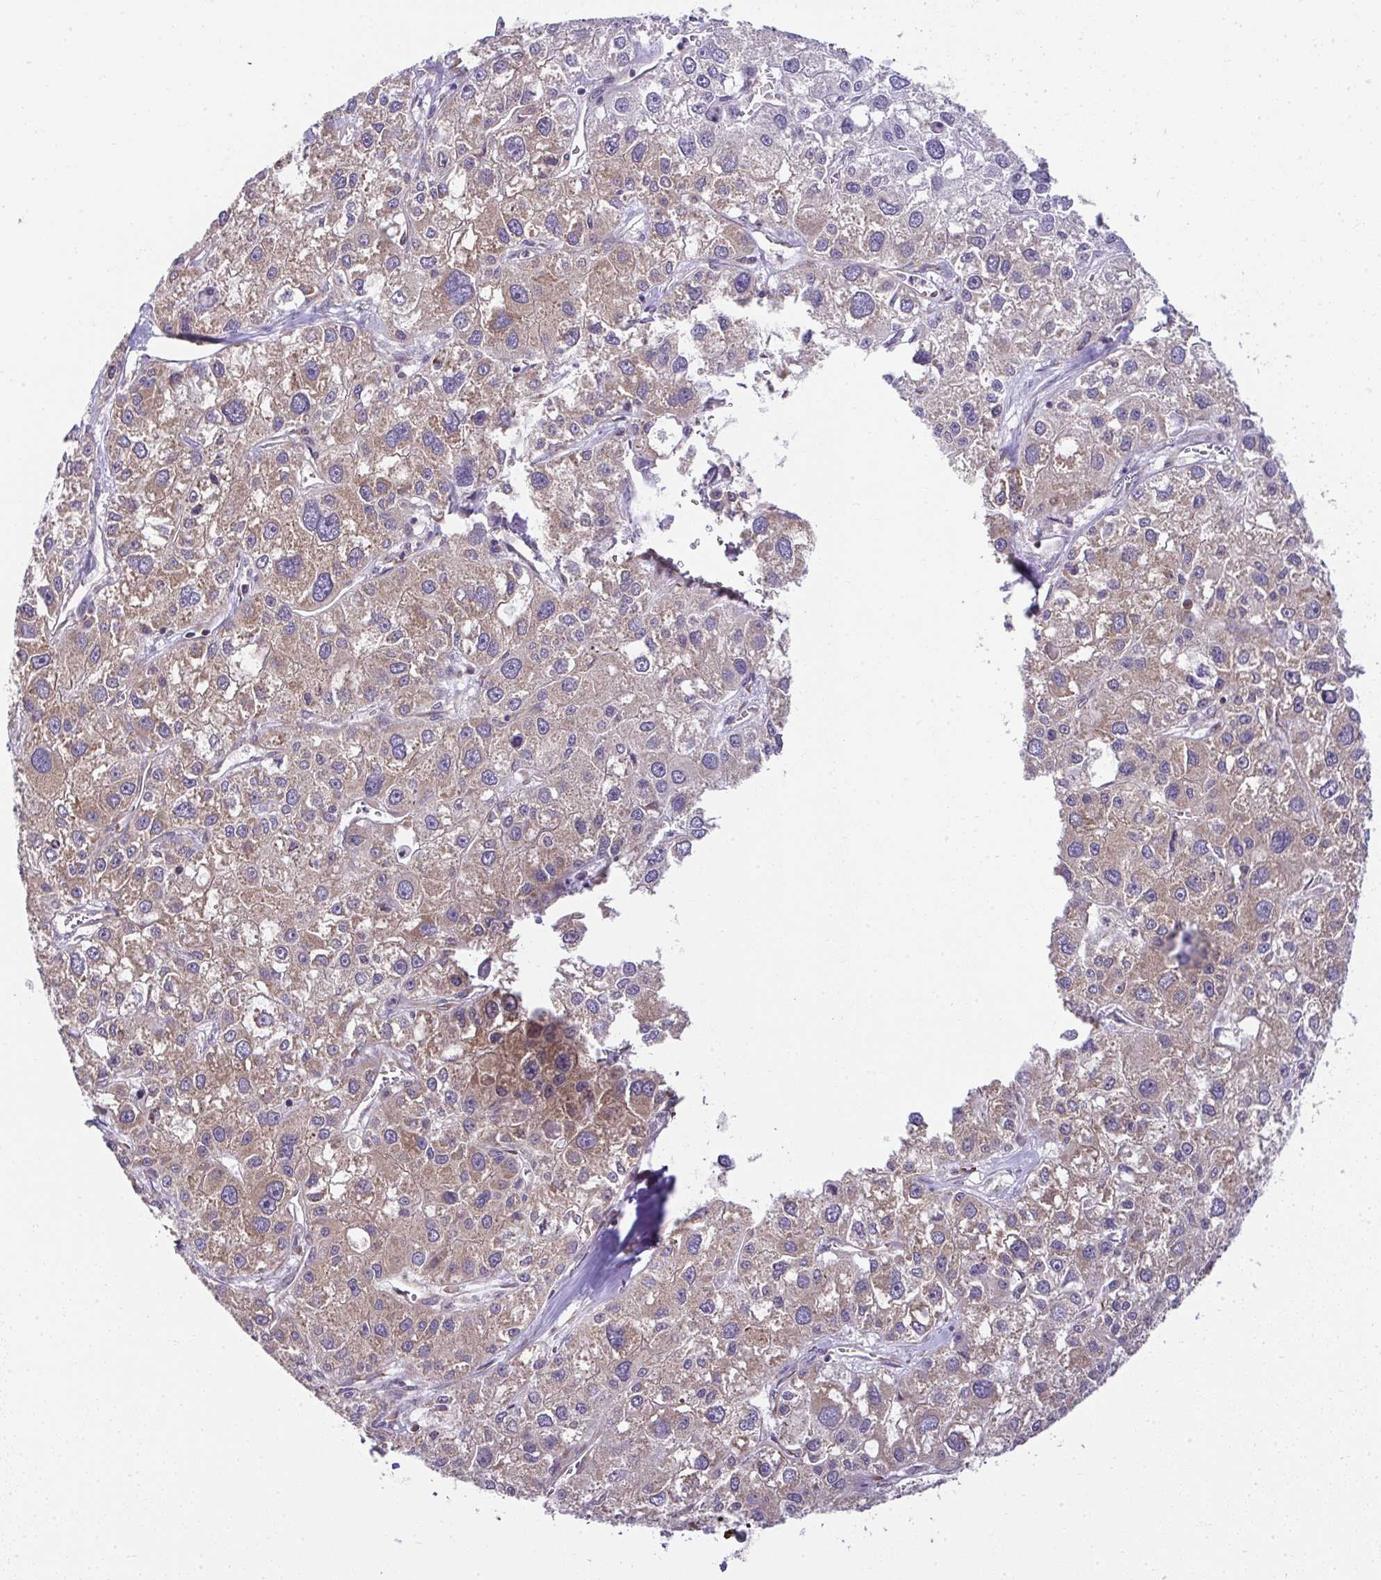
{"staining": {"intensity": "moderate", "quantity": ">75%", "location": "cytoplasmic/membranous"}, "tissue": "liver cancer", "cell_type": "Tumor cells", "image_type": "cancer", "snomed": [{"axis": "morphology", "description": "Carcinoma, Hepatocellular, NOS"}, {"axis": "topography", "description": "Liver"}], "caption": "Human liver cancer stained with a brown dye demonstrates moderate cytoplasmic/membranous positive staining in approximately >75% of tumor cells.", "gene": "RPS7", "patient": {"sex": "male", "age": 73}}